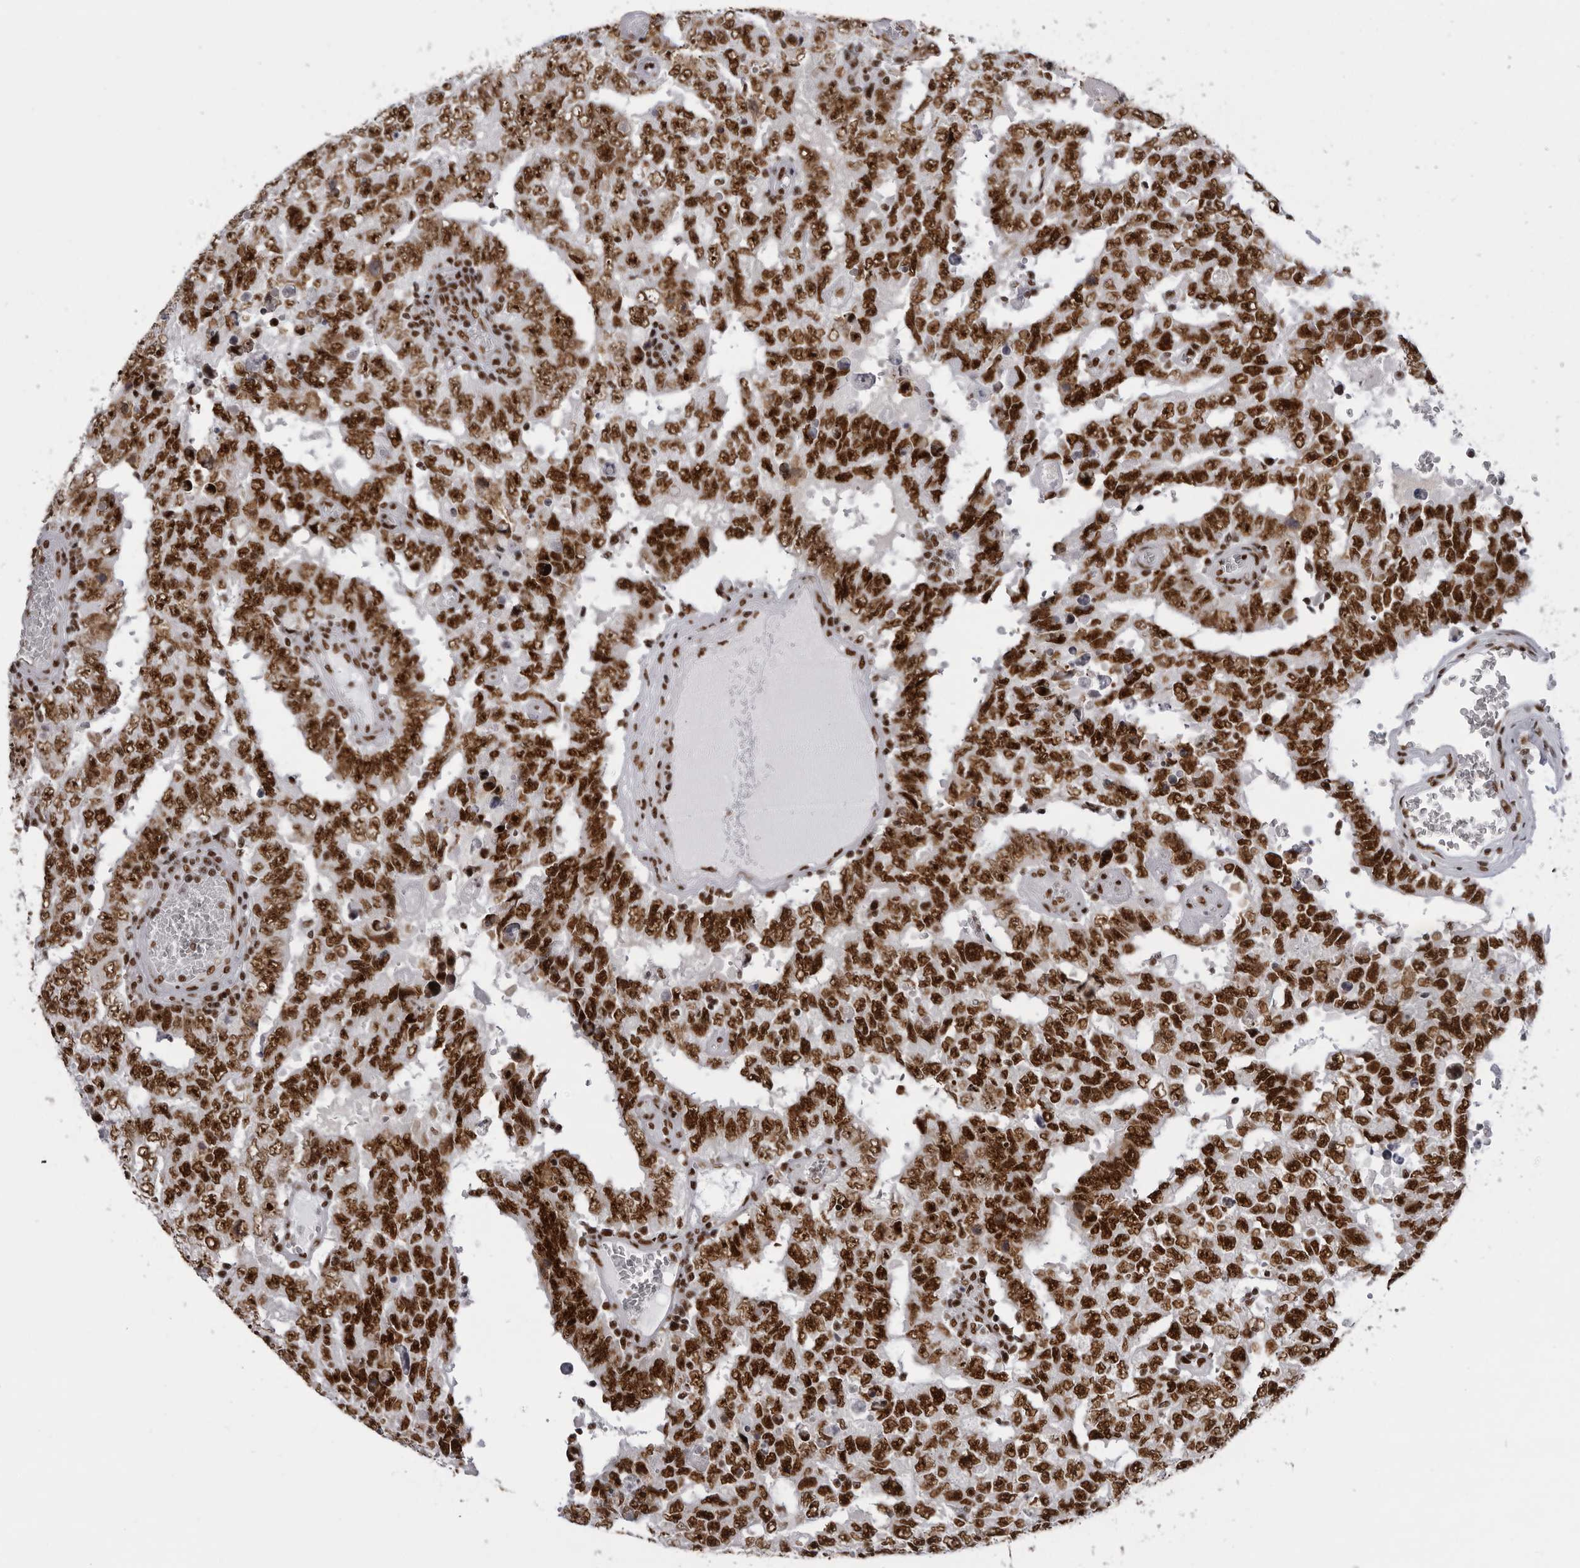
{"staining": {"intensity": "strong", "quantity": ">75%", "location": "nuclear"}, "tissue": "testis cancer", "cell_type": "Tumor cells", "image_type": "cancer", "snomed": [{"axis": "morphology", "description": "Carcinoma, Embryonal, NOS"}, {"axis": "topography", "description": "Testis"}], "caption": "Strong nuclear protein expression is appreciated in approximately >75% of tumor cells in embryonal carcinoma (testis).", "gene": "DHX9", "patient": {"sex": "male", "age": 26}}